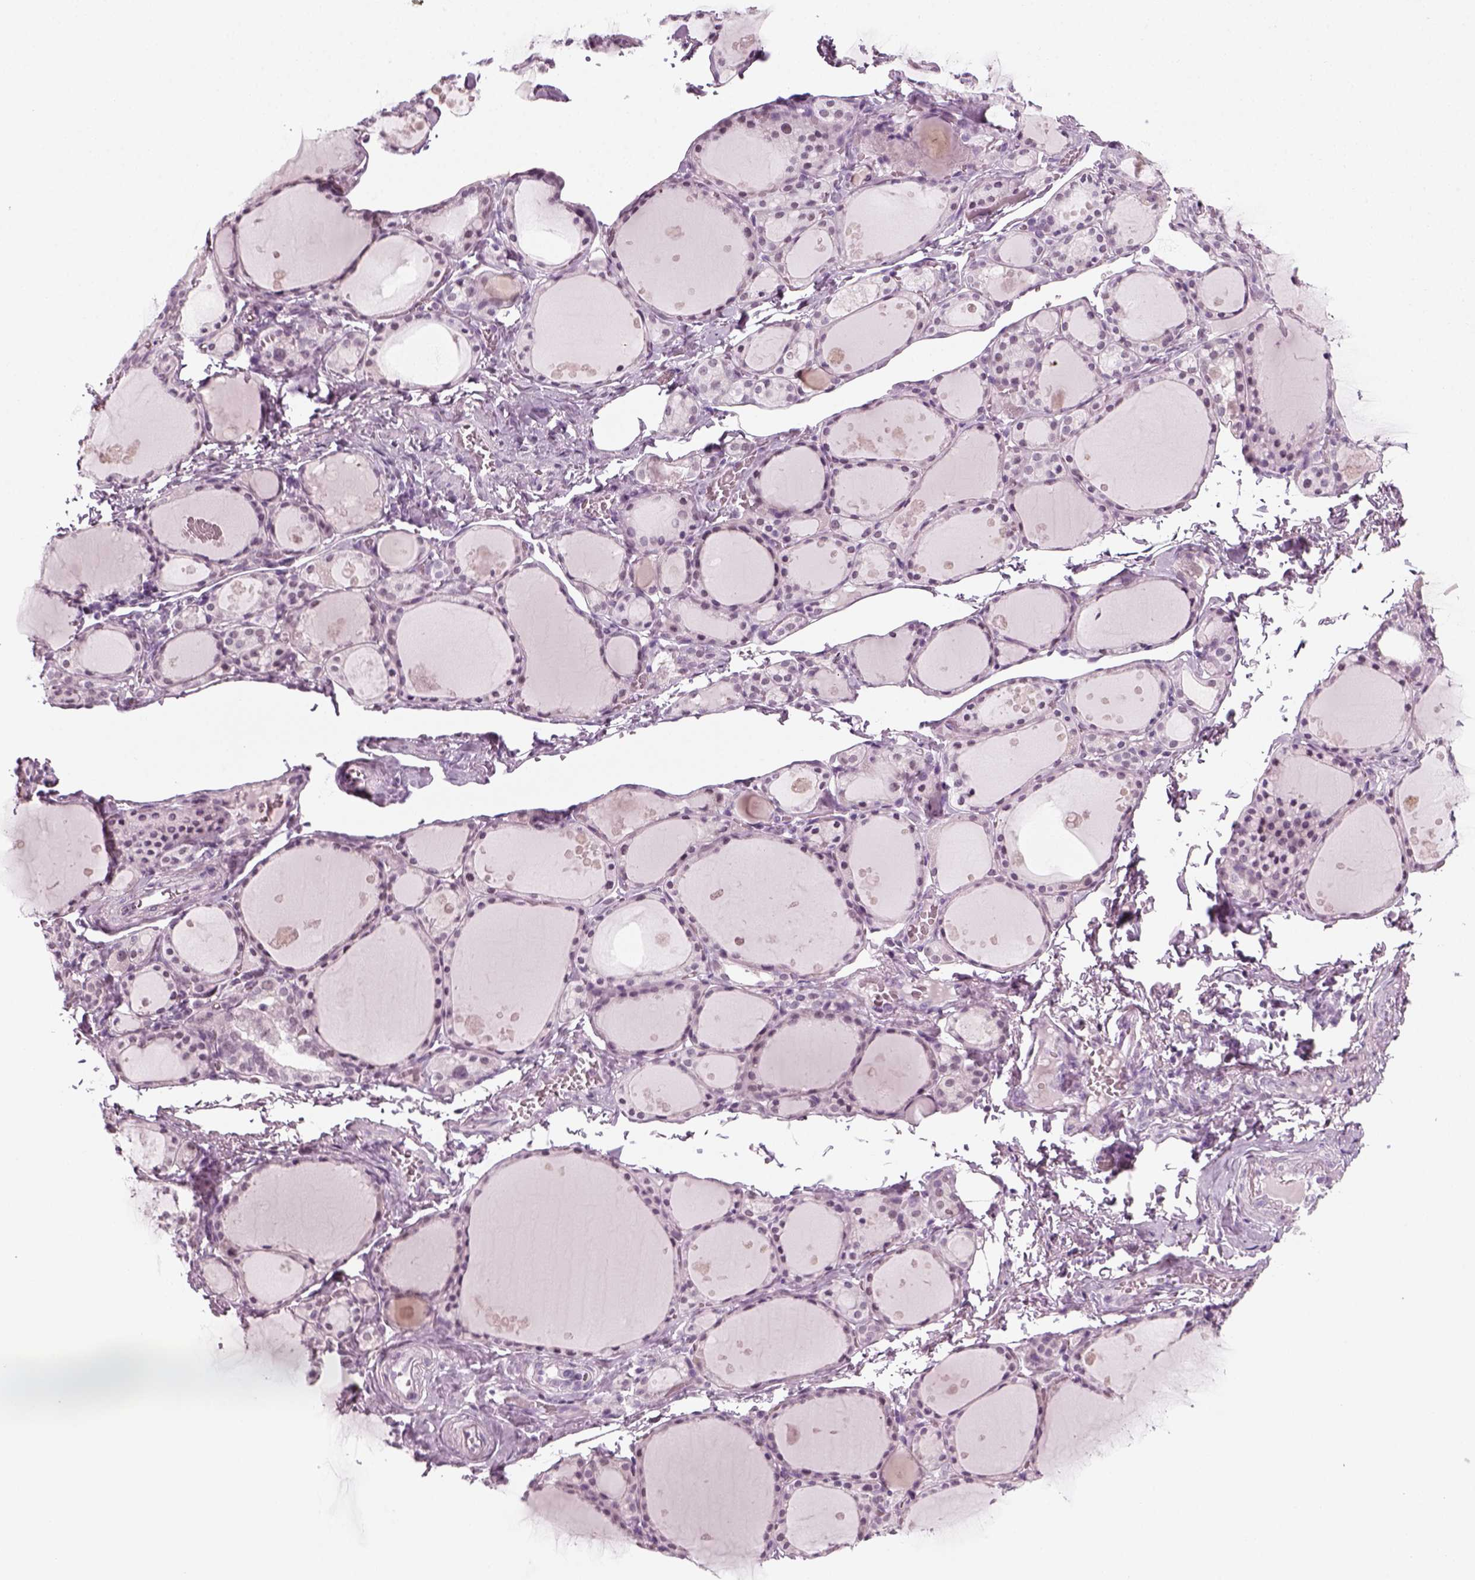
{"staining": {"intensity": "negative", "quantity": "none", "location": "none"}, "tissue": "thyroid gland", "cell_type": "Glandular cells", "image_type": "normal", "snomed": [{"axis": "morphology", "description": "Normal tissue, NOS"}, {"axis": "topography", "description": "Thyroid gland"}], "caption": "IHC histopathology image of benign thyroid gland: human thyroid gland stained with DAB displays no significant protein expression in glandular cells. (DAB immunohistochemistry, high magnification).", "gene": "KRT75", "patient": {"sex": "male", "age": 68}}